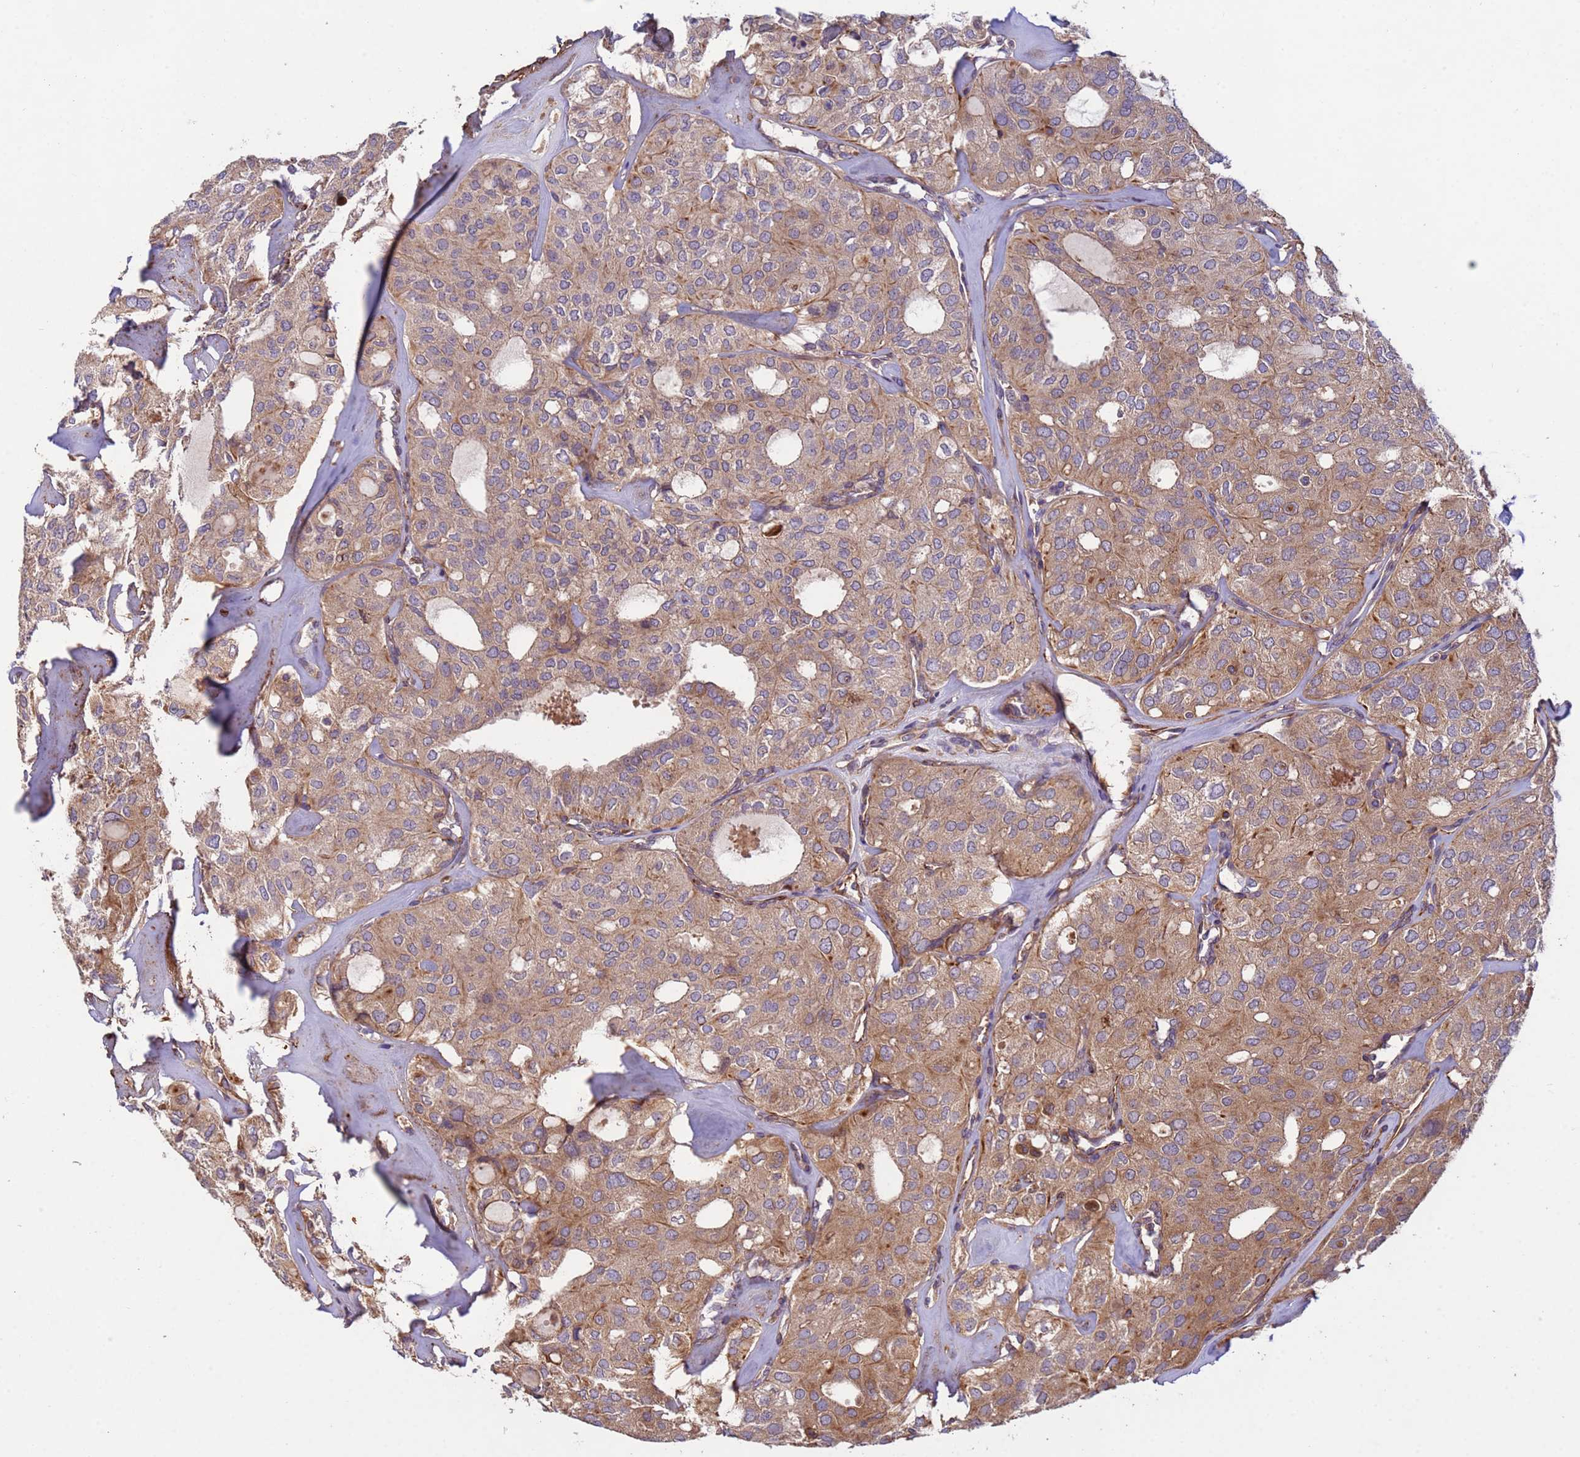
{"staining": {"intensity": "moderate", "quantity": ">75%", "location": "cytoplasmic/membranous"}, "tissue": "thyroid cancer", "cell_type": "Tumor cells", "image_type": "cancer", "snomed": [{"axis": "morphology", "description": "Follicular adenoma carcinoma, NOS"}, {"axis": "topography", "description": "Thyroid gland"}], "caption": "This is a micrograph of immunohistochemistry staining of thyroid follicular adenoma carcinoma, which shows moderate staining in the cytoplasmic/membranous of tumor cells.", "gene": "RAB10", "patient": {"sex": "male", "age": 75}}